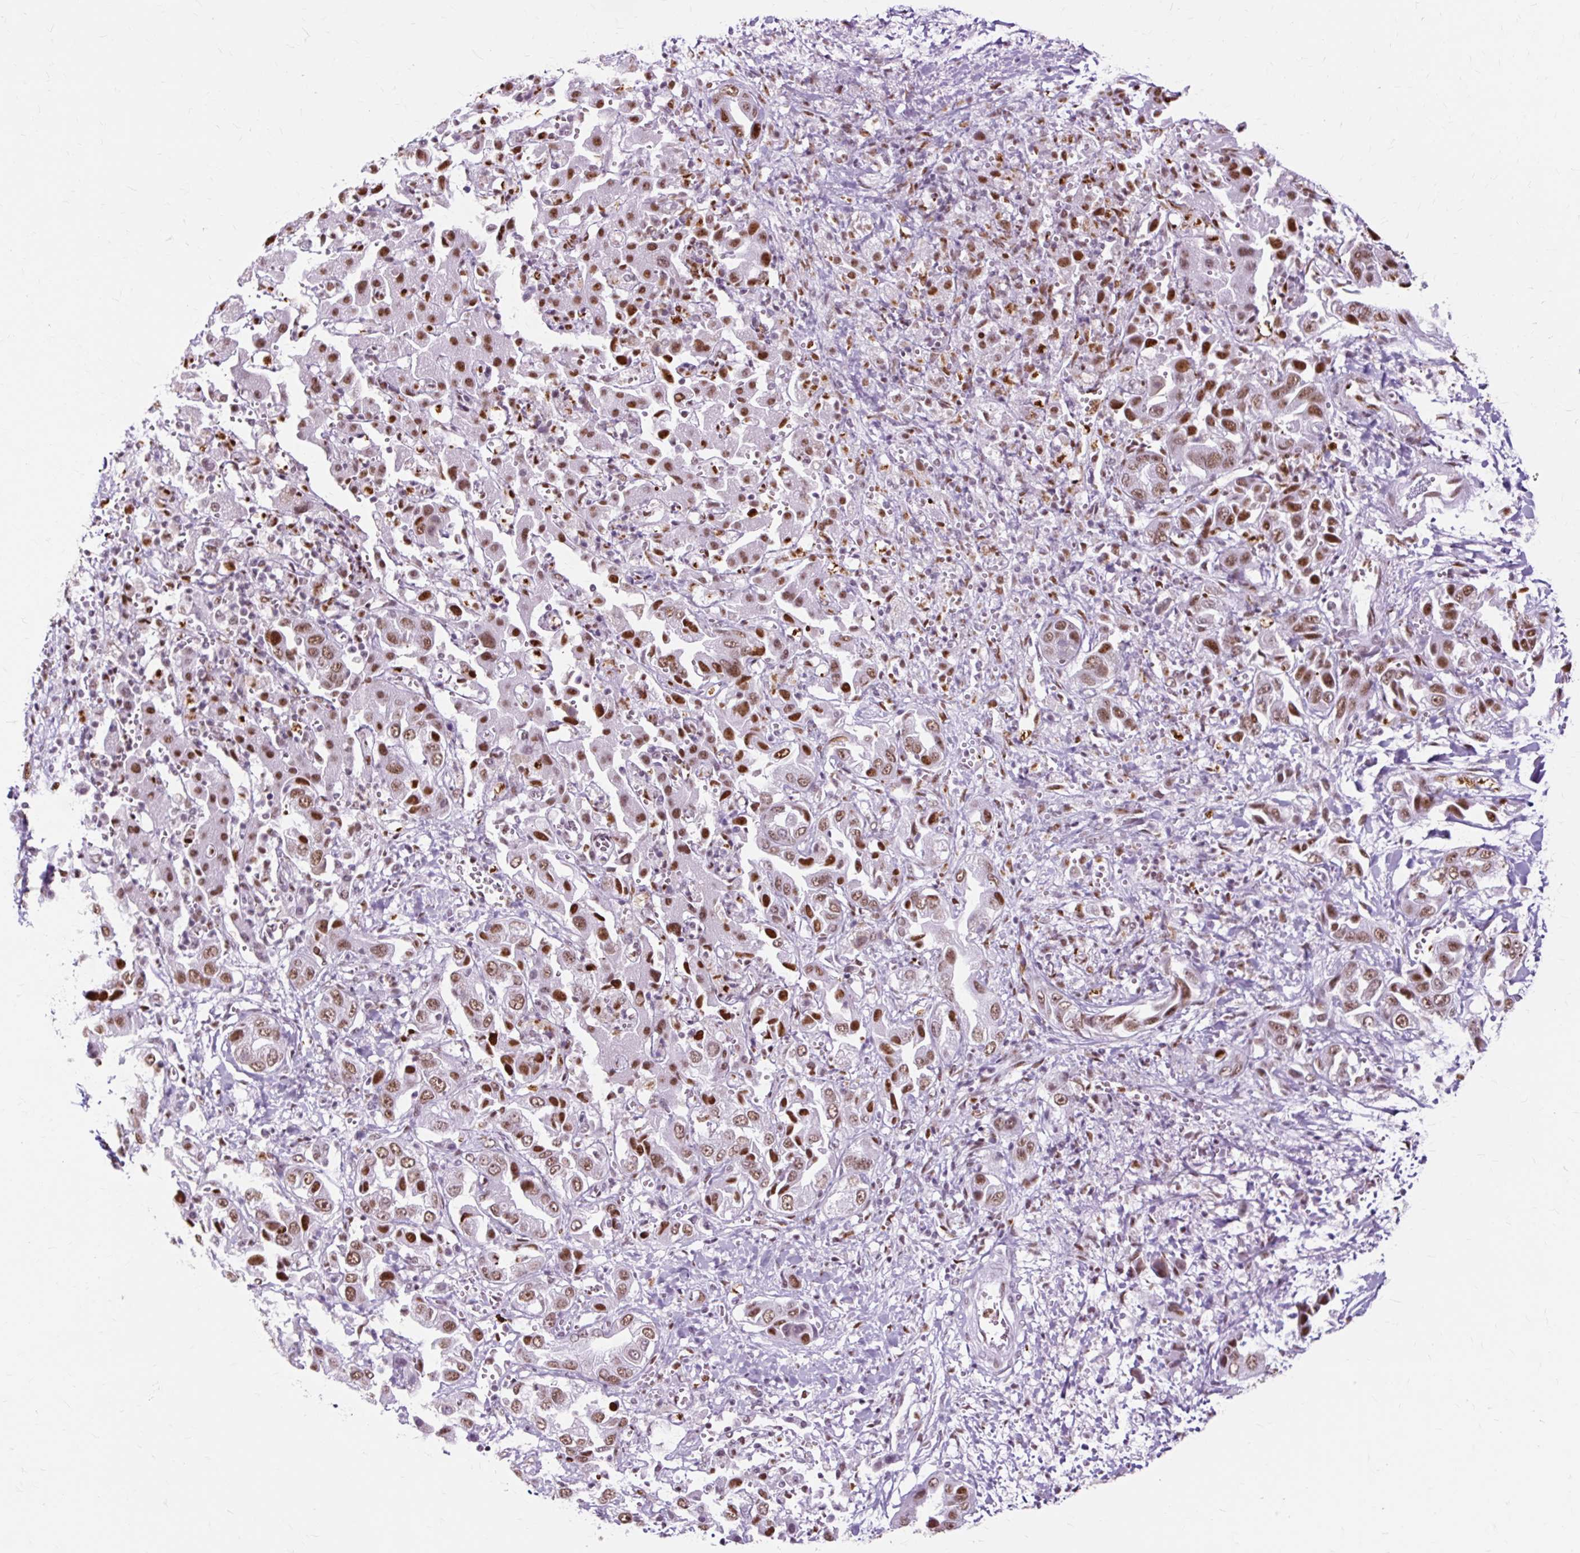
{"staining": {"intensity": "moderate", "quantity": ">75%", "location": "nuclear"}, "tissue": "liver cancer", "cell_type": "Tumor cells", "image_type": "cancer", "snomed": [{"axis": "morphology", "description": "Cholangiocarcinoma"}, {"axis": "topography", "description": "Liver"}], "caption": "Human liver cancer (cholangiocarcinoma) stained for a protein (brown) reveals moderate nuclear positive positivity in about >75% of tumor cells.", "gene": "XRCC6", "patient": {"sex": "female", "age": 52}}